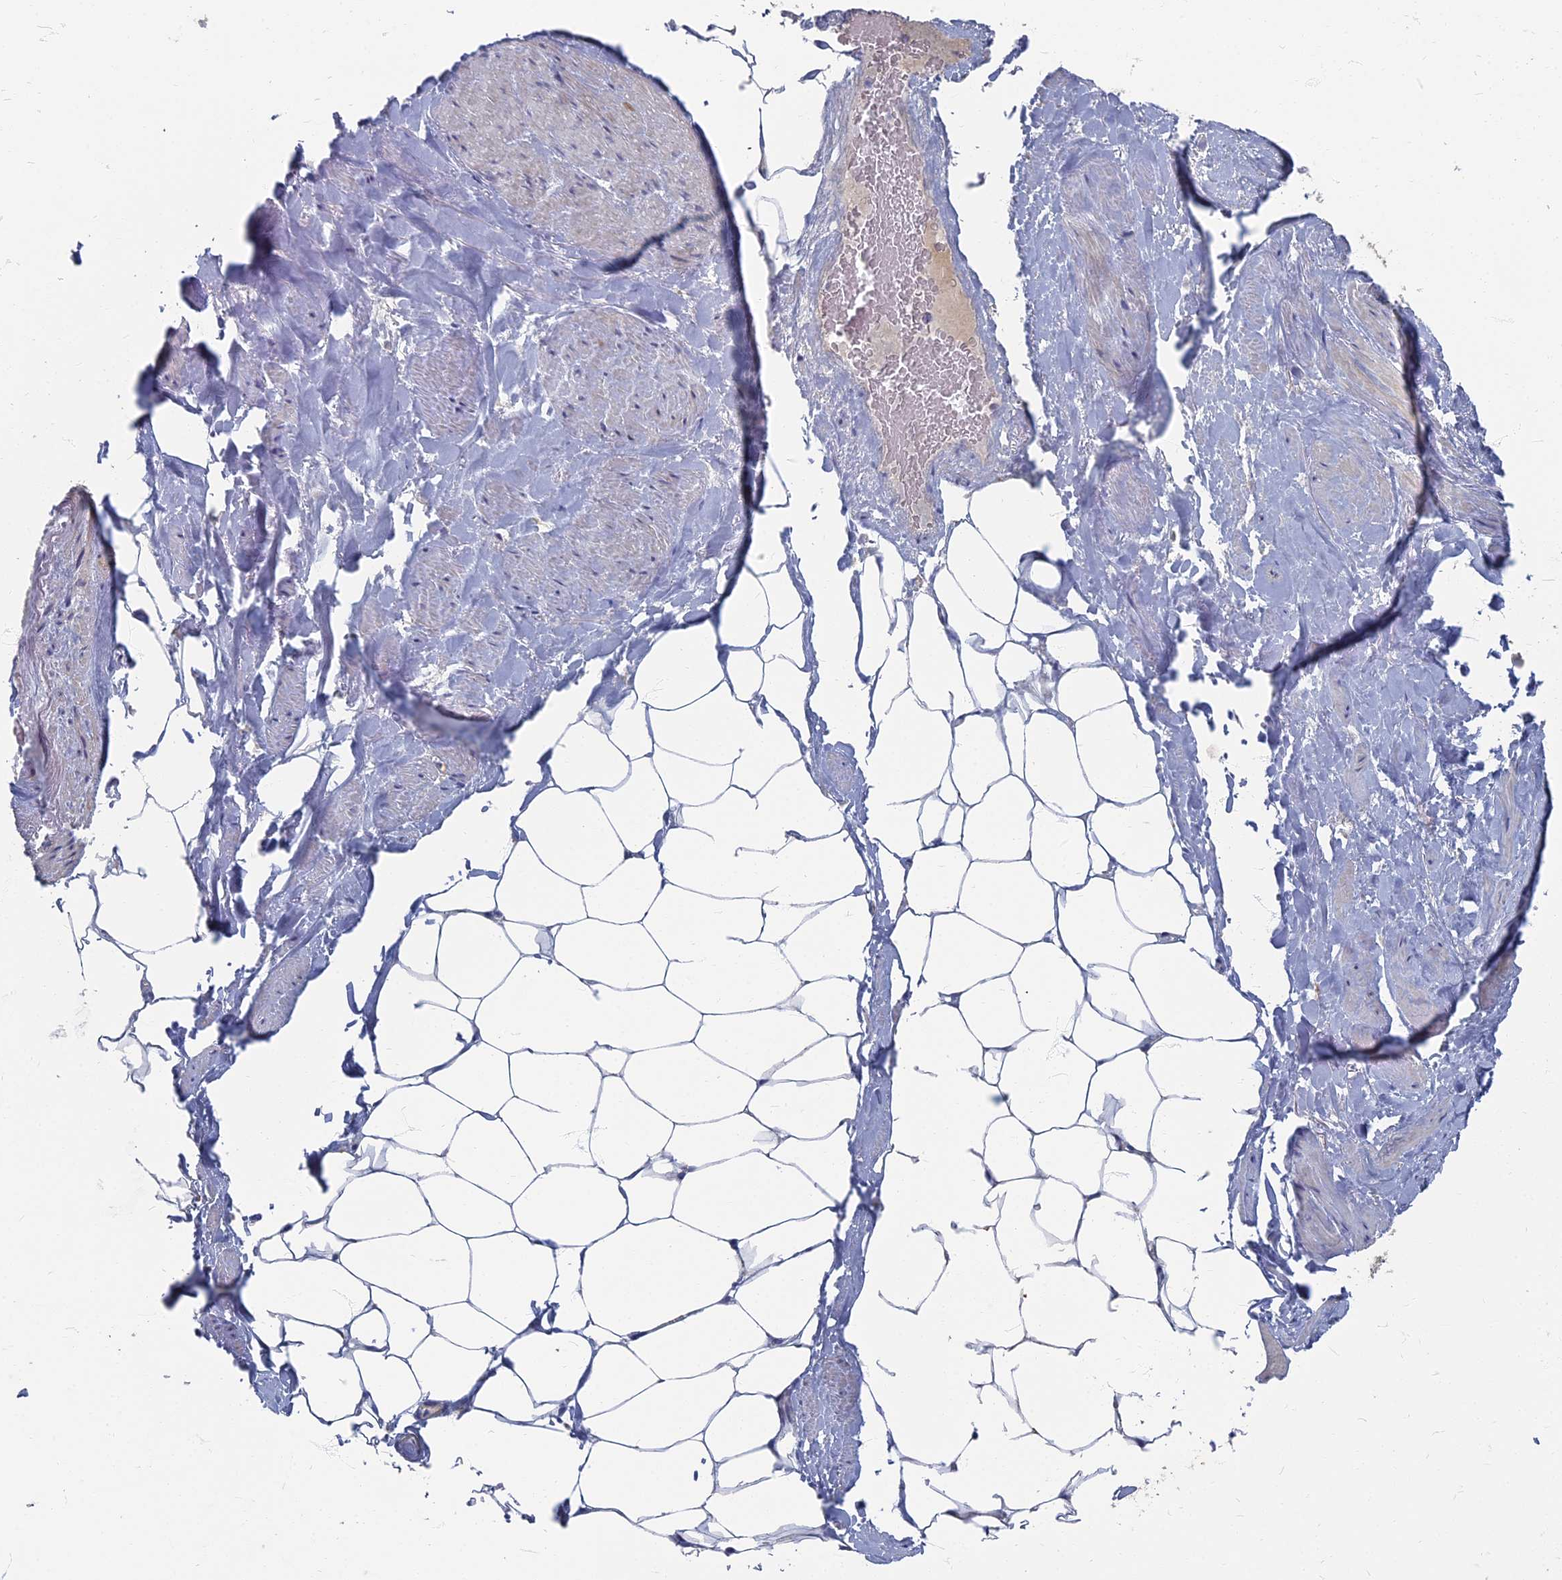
{"staining": {"intensity": "negative", "quantity": "none", "location": "none"}, "tissue": "adipose tissue", "cell_type": "Adipocytes", "image_type": "normal", "snomed": [{"axis": "morphology", "description": "Normal tissue, NOS"}, {"axis": "morphology", "description": "Adenocarcinoma, Low grade"}, {"axis": "topography", "description": "Prostate"}, {"axis": "topography", "description": "Peripheral nerve tissue"}], "caption": "The photomicrograph shows no significant positivity in adipocytes of adipose tissue. (DAB (3,3'-diaminobenzidine) immunohistochemistry (IHC) with hematoxylin counter stain).", "gene": "TMEM128", "patient": {"sex": "male", "age": 63}}